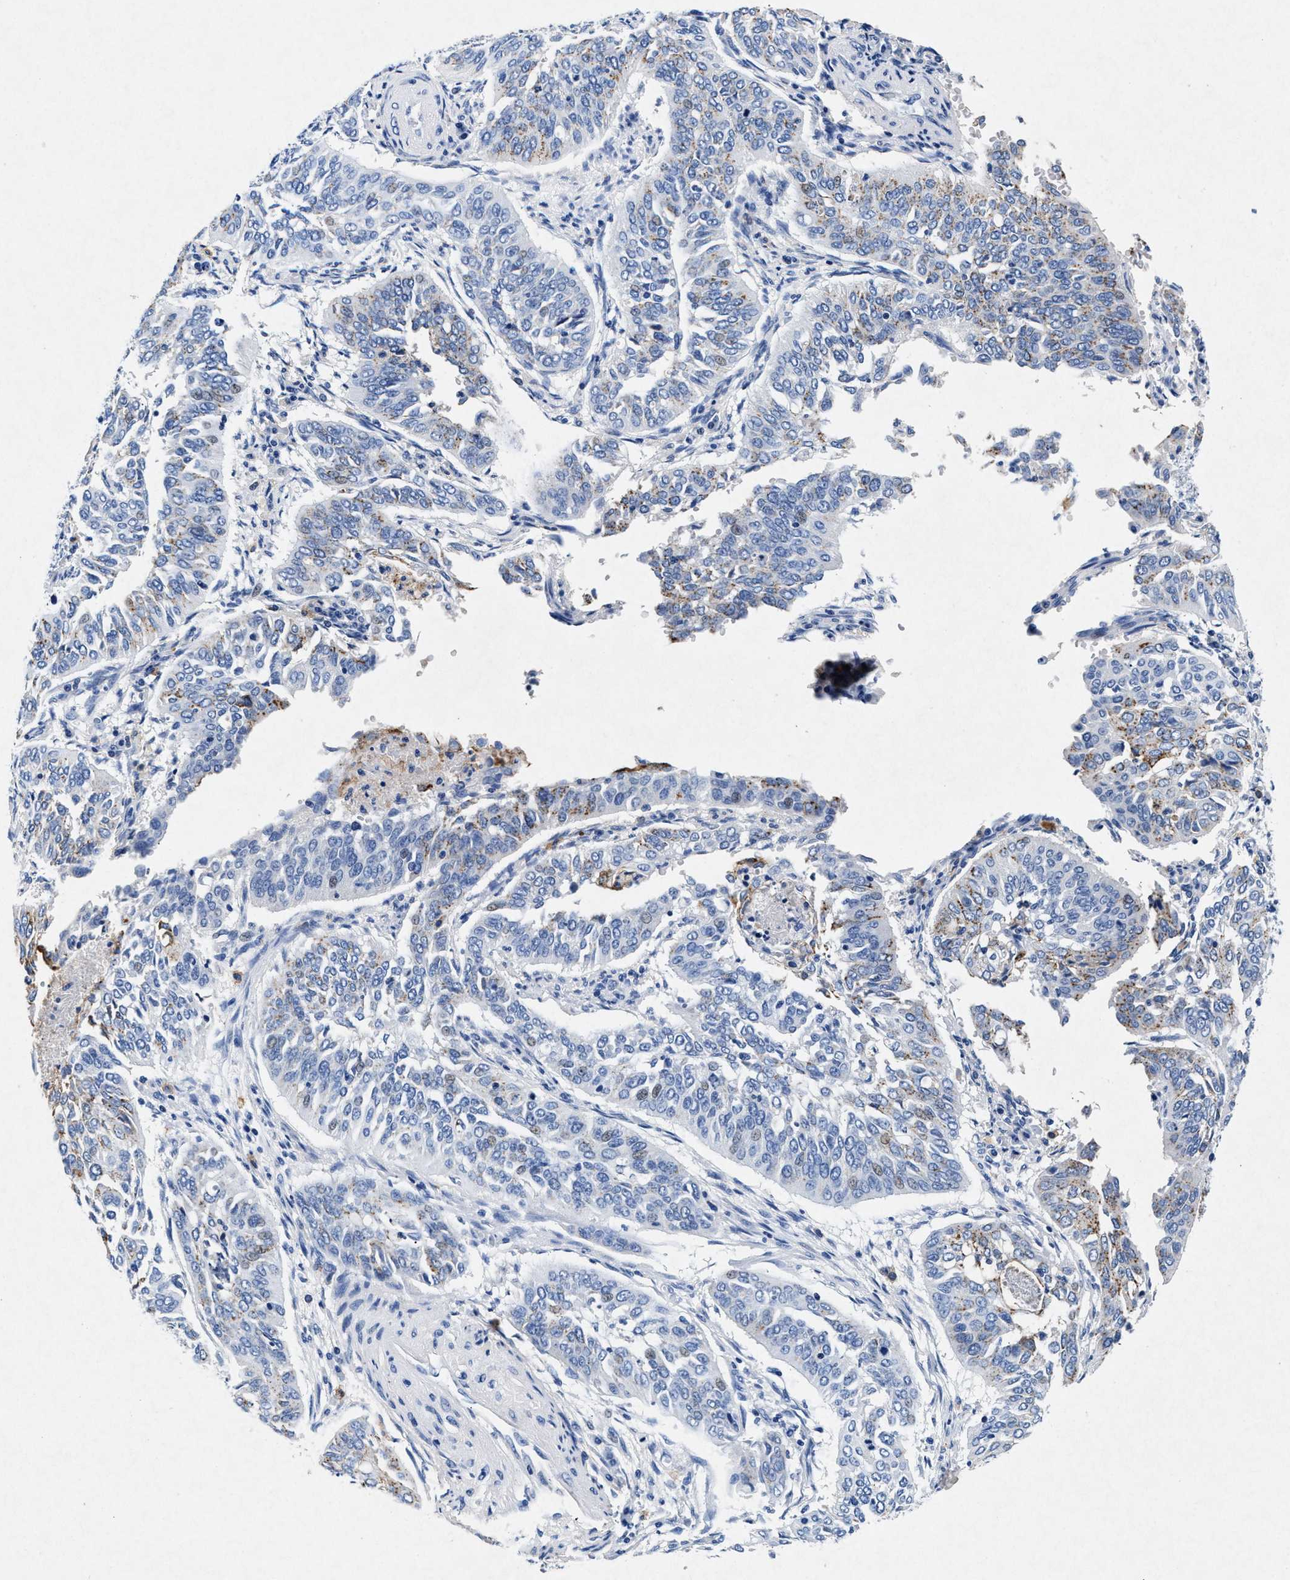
{"staining": {"intensity": "weak", "quantity": "<25%", "location": "cytoplasmic/membranous,nuclear"}, "tissue": "cervical cancer", "cell_type": "Tumor cells", "image_type": "cancer", "snomed": [{"axis": "morphology", "description": "Normal tissue, NOS"}, {"axis": "morphology", "description": "Squamous cell carcinoma, NOS"}, {"axis": "topography", "description": "Cervix"}], "caption": "A photomicrograph of cervical cancer (squamous cell carcinoma) stained for a protein displays no brown staining in tumor cells.", "gene": "MAP6", "patient": {"sex": "female", "age": 39}}